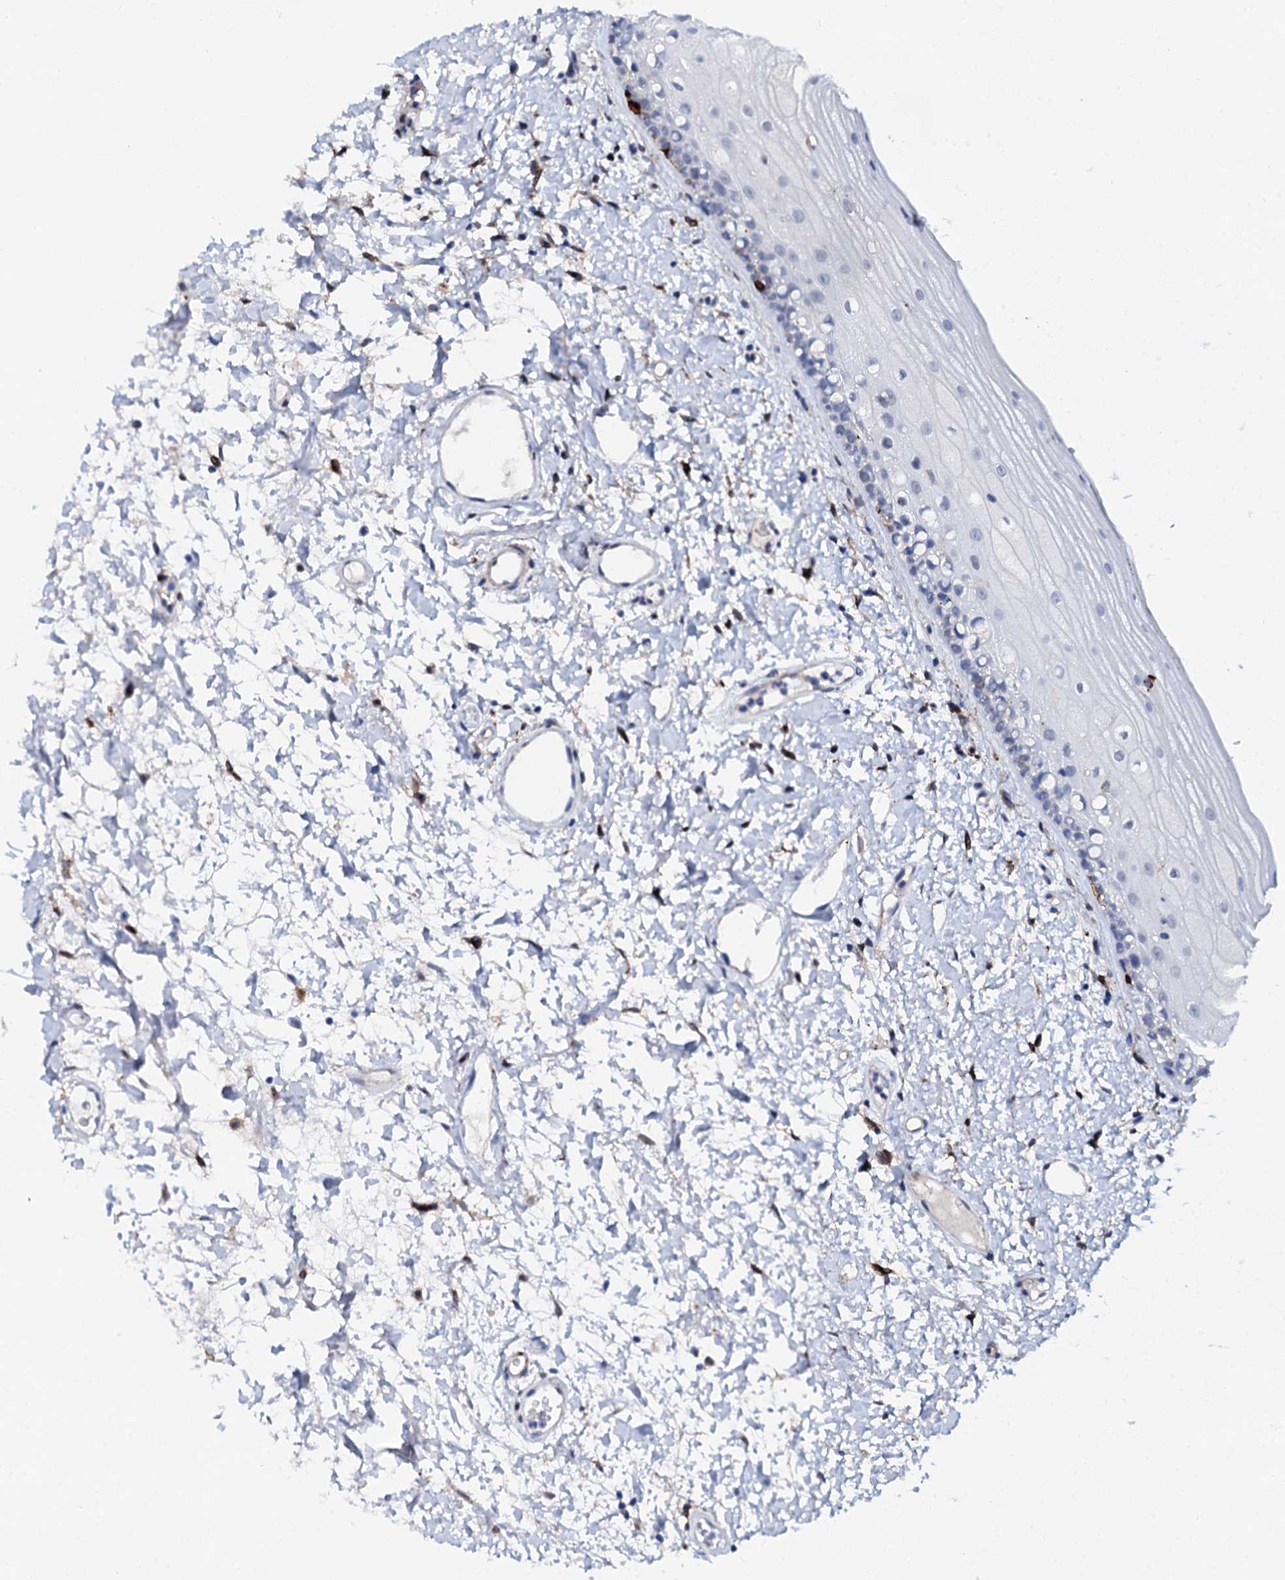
{"staining": {"intensity": "negative", "quantity": "none", "location": "none"}, "tissue": "oral mucosa", "cell_type": "Squamous epithelial cells", "image_type": "normal", "snomed": [{"axis": "morphology", "description": "Normal tissue, NOS"}, {"axis": "topography", "description": "Oral tissue"}], "caption": "The IHC histopathology image has no significant positivity in squamous epithelial cells of oral mucosa. Brightfield microscopy of immunohistochemistry (IHC) stained with DAB (3,3'-diaminobenzidine) (brown) and hematoxylin (blue), captured at high magnification.", "gene": "MED13L", "patient": {"sex": "female", "age": 76}}